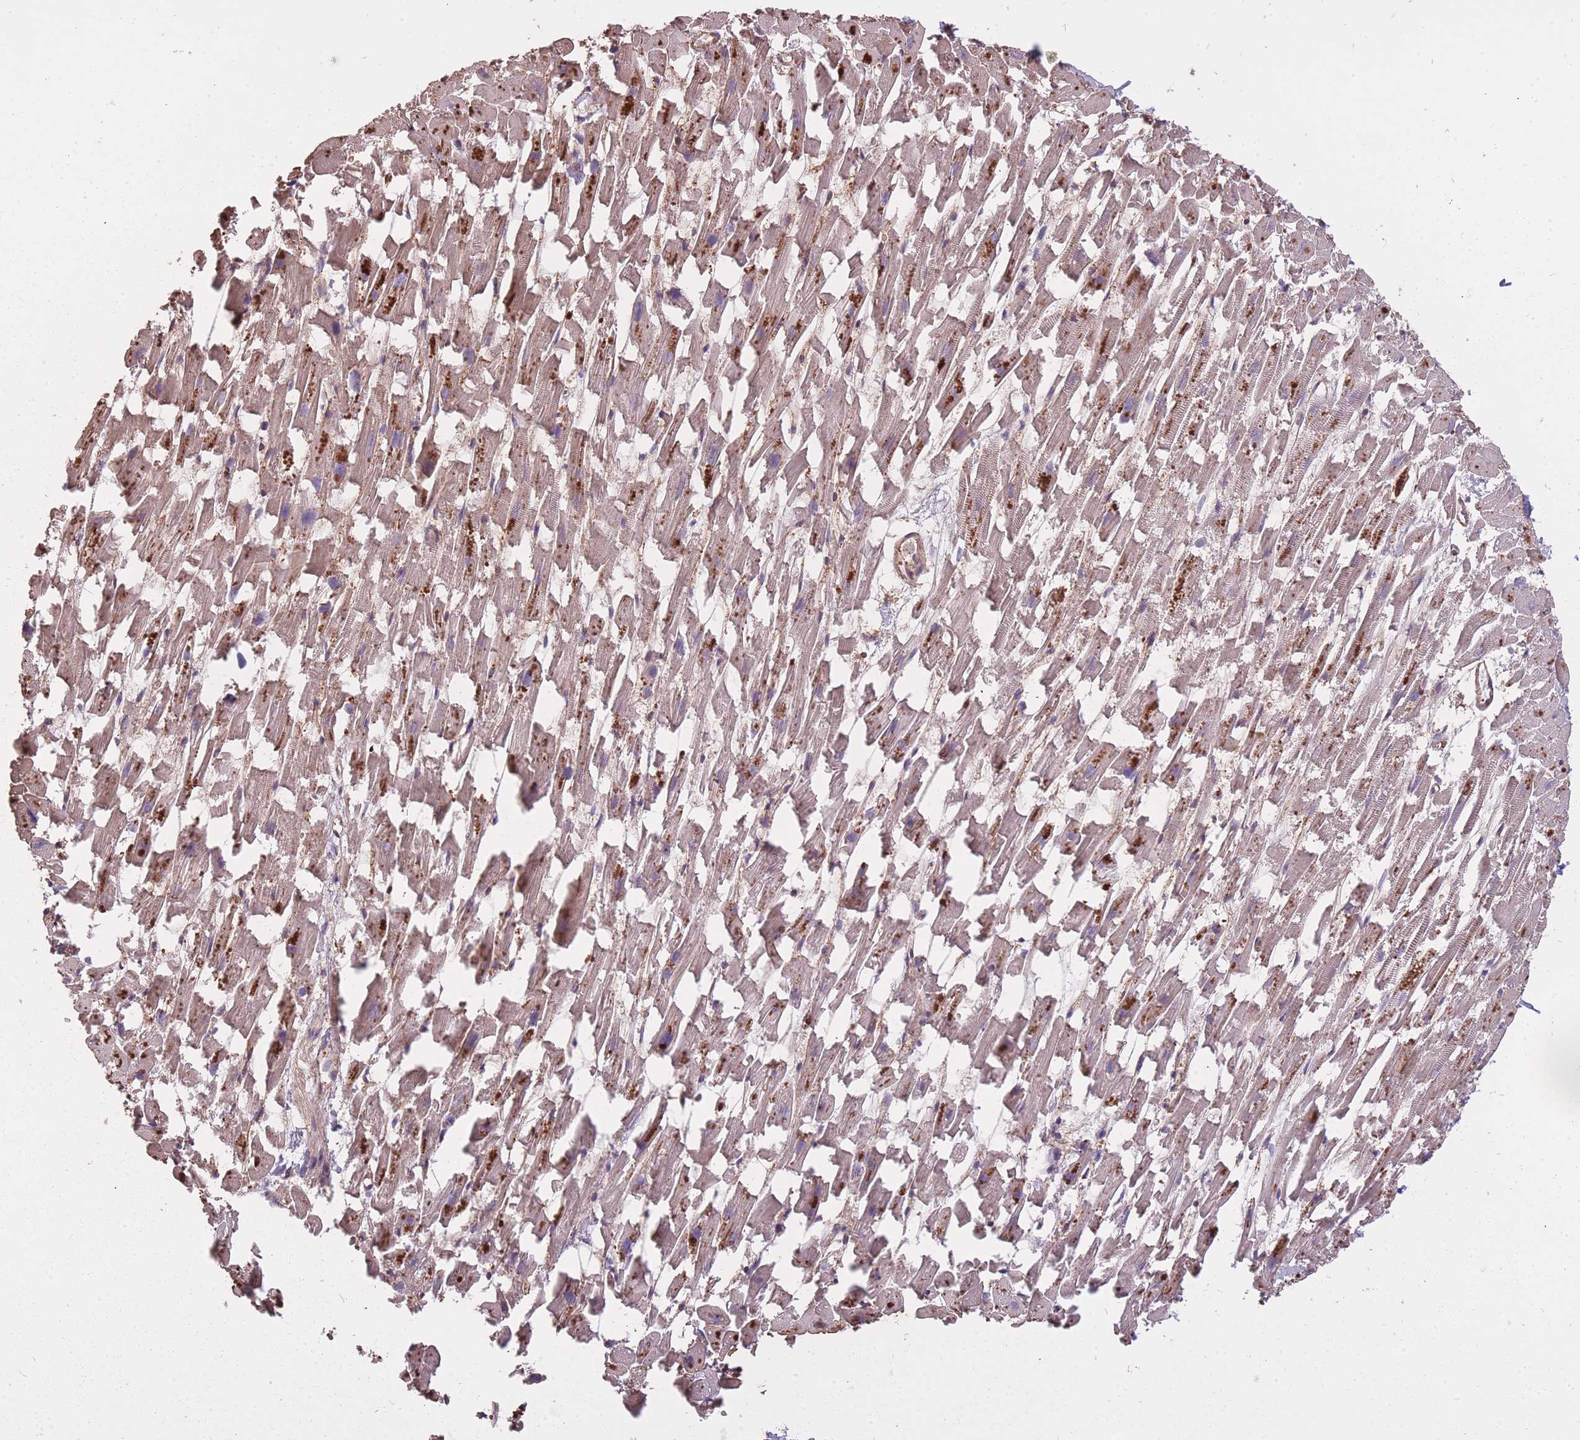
{"staining": {"intensity": "moderate", "quantity": "25%-75%", "location": "cytoplasmic/membranous"}, "tissue": "heart muscle", "cell_type": "Cardiomyocytes", "image_type": "normal", "snomed": [{"axis": "morphology", "description": "Normal tissue, NOS"}, {"axis": "topography", "description": "Heart"}], "caption": "Moderate cytoplasmic/membranous expression is identified in approximately 25%-75% of cardiomyocytes in benign heart muscle.", "gene": "ARMH3", "patient": {"sex": "female", "age": 64}}